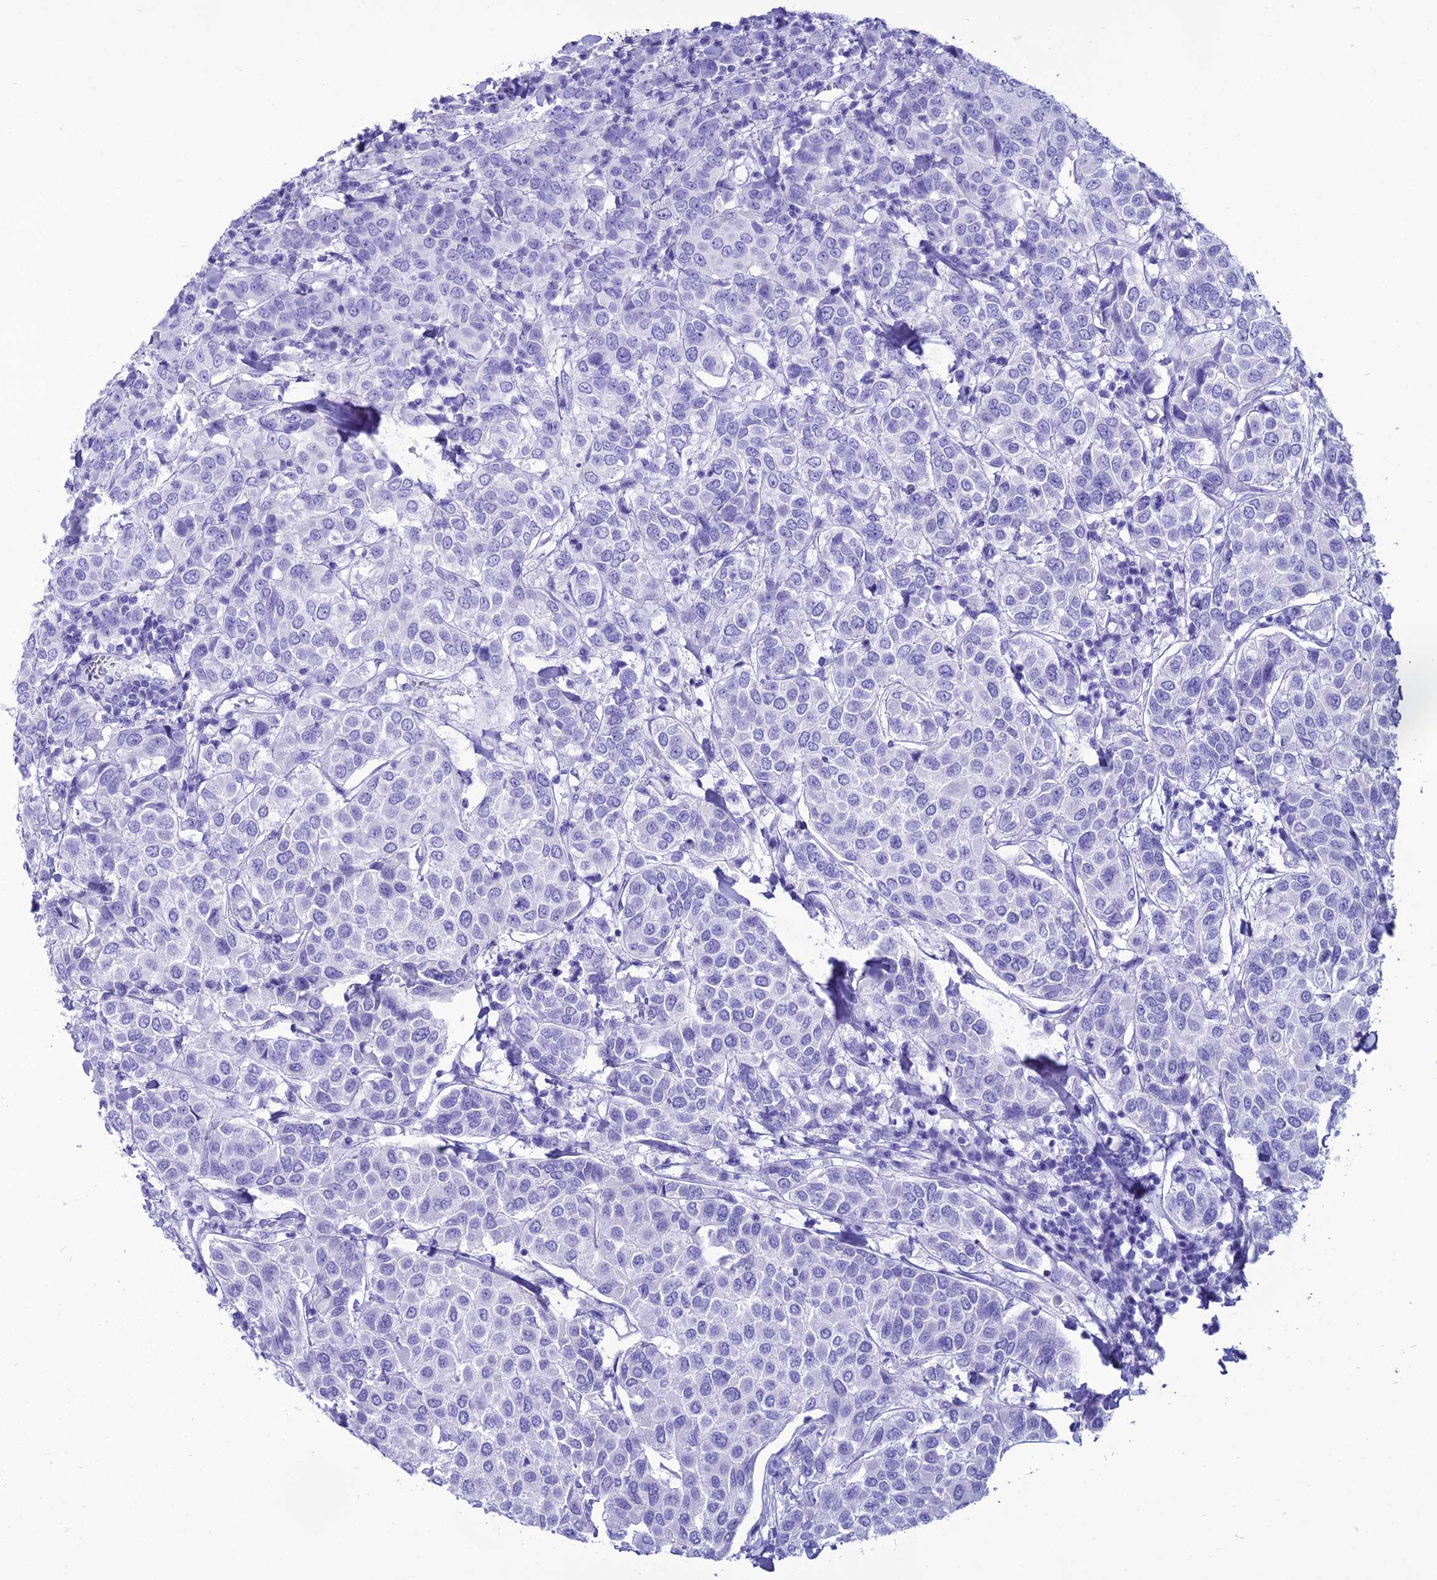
{"staining": {"intensity": "negative", "quantity": "none", "location": "none"}, "tissue": "breast cancer", "cell_type": "Tumor cells", "image_type": "cancer", "snomed": [{"axis": "morphology", "description": "Duct carcinoma"}, {"axis": "topography", "description": "Breast"}], "caption": "The histopathology image displays no significant staining in tumor cells of breast cancer.", "gene": "PNMA5", "patient": {"sex": "female", "age": 55}}